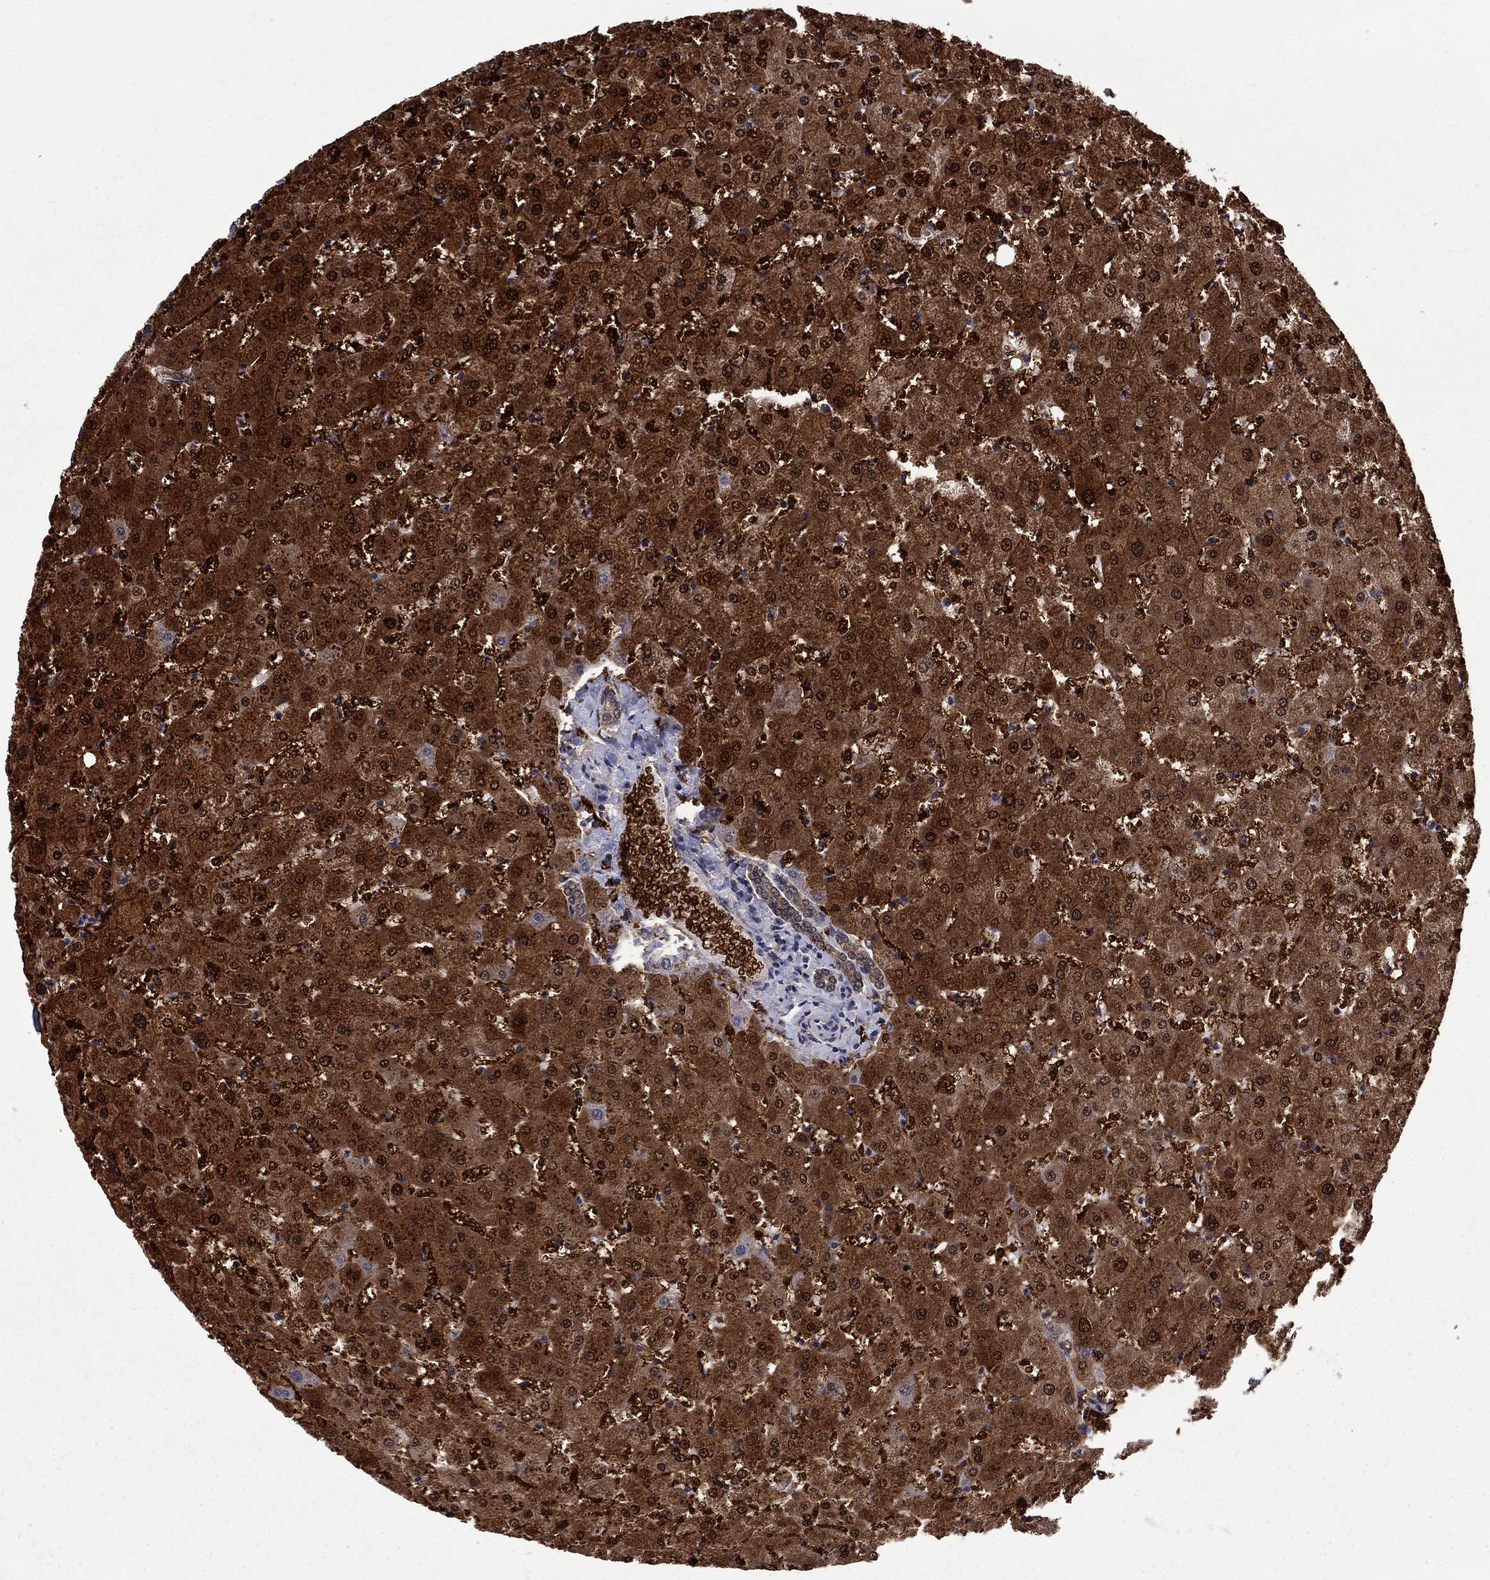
{"staining": {"intensity": "moderate", "quantity": "25%-75%", "location": "cytoplasmic/membranous"}, "tissue": "liver", "cell_type": "Cholangiocytes", "image_type": "normal", "snomed": [{"axis": "morphology", "description": "Normal tissue, NOS"}, {"axis": "topography", "description": "Liver"}], "caption": "A brown stain highlights moderate cytoplasmic/membranous expression of a protein in cholangiocytes of normal human liver.", "gene": "CBR1", "patient": {"sex": "female", "age": 50}}